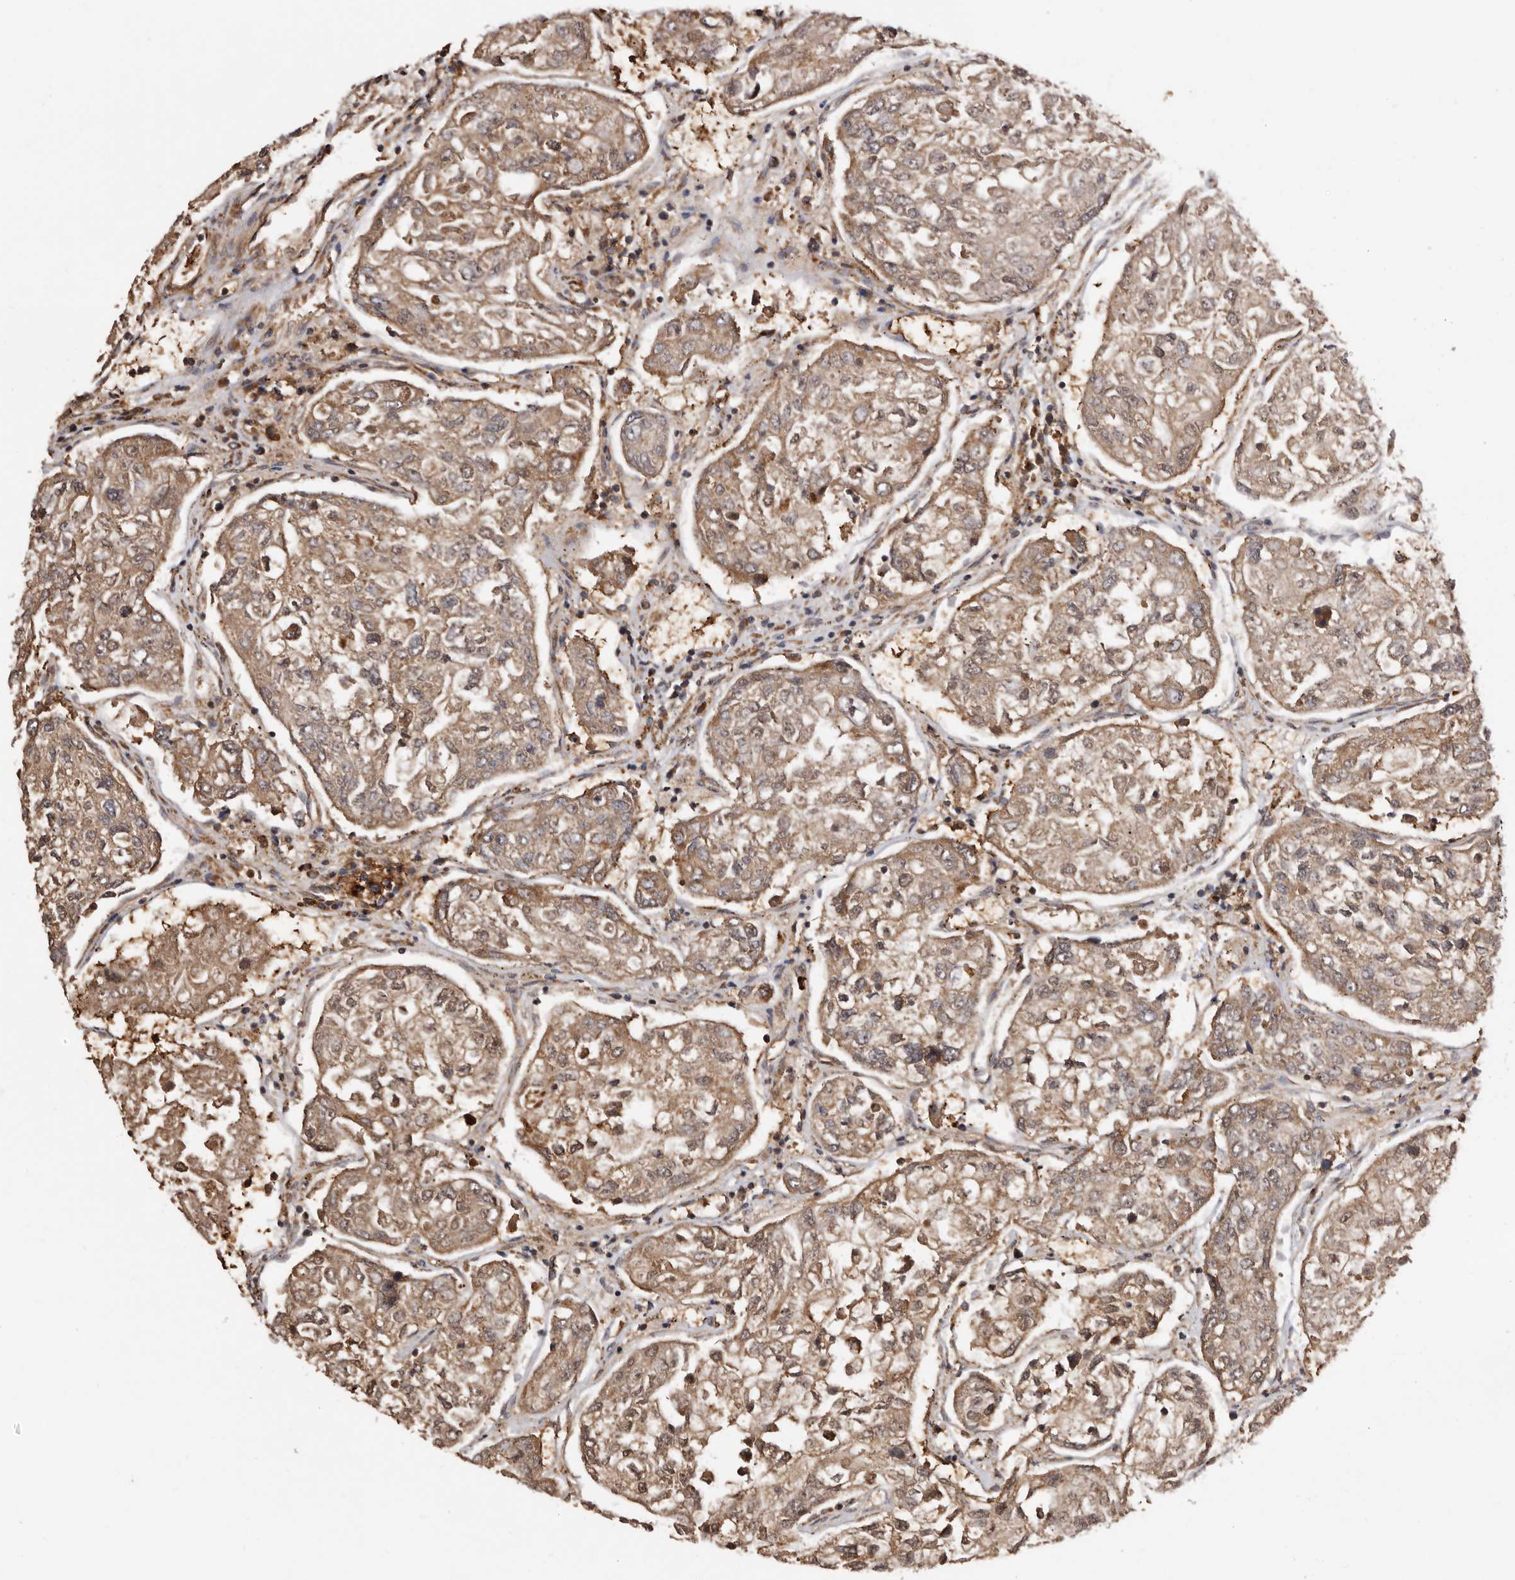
{"staining": {"intensity": "moderate", "quantity": ">75%", "location": "cytoplasmic/membranous"}, "tissue": "urothelial cancer", "cell_type": "Tumor cells", "image_type": "cancer", "snomed": [{"axis": "morphology", "description": "Urothelial carcinoma, High grade"}, {"axis": "topography", "description": "Lymph node"}, {"axis": "topography", "description": "Urinary bladder"}], "caption": "Immunohistochemistry image of high-grade urothelial carcinoma stained for a protein (brown), which reveals medium levels of moderate cytoplasmic/membranous staining in about >75% of tumor cells.", "gene": "GPR27", "patient": {"sex": "male", "age": 51}}